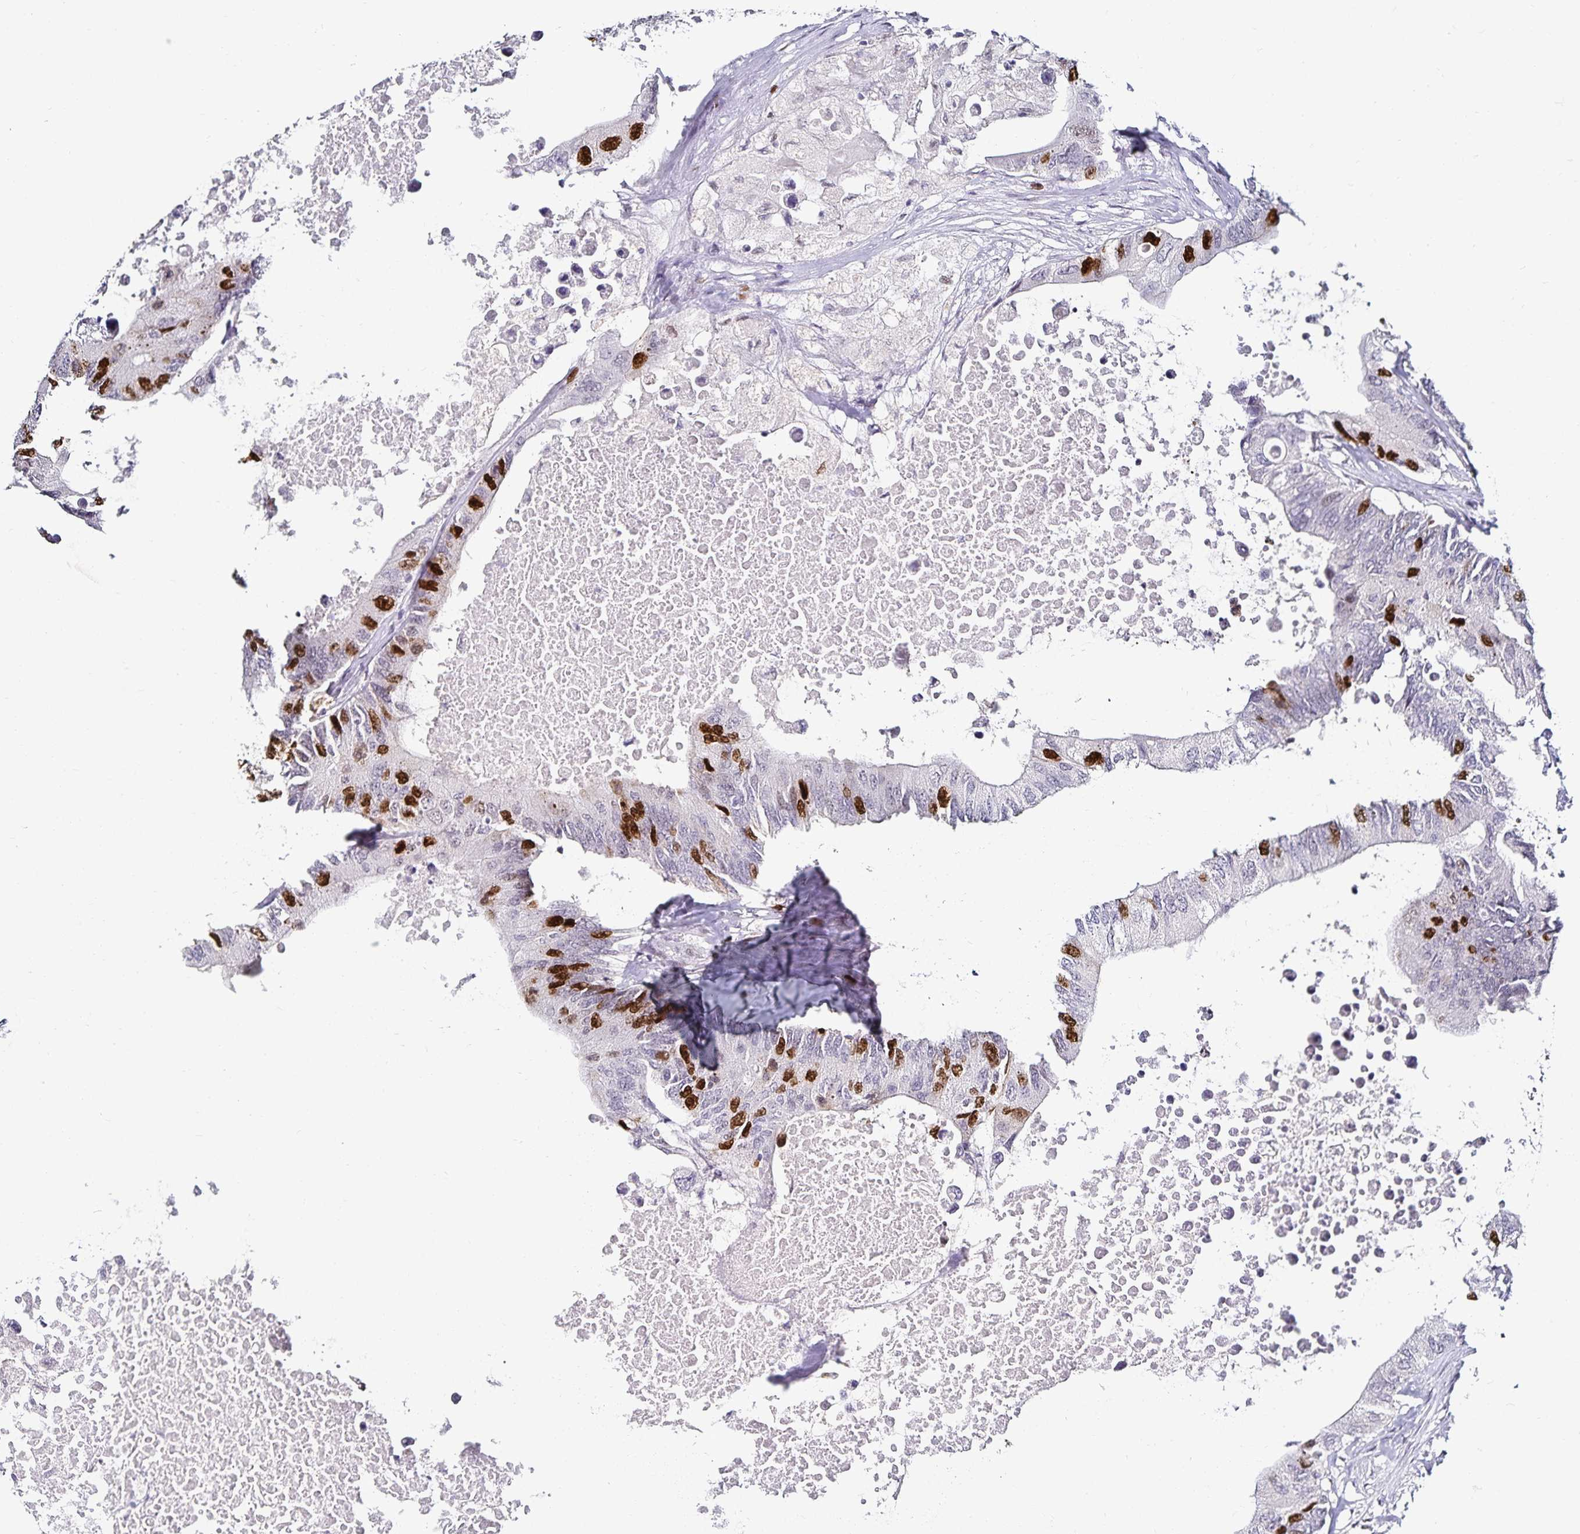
{"staining": {"intensity": "strong", "quantity": "<25%", "location": "nuclear"}, "tissue": "colorectal cancer", "cell_type": "Tumor cells", "image_type": "cancer", "snomed": [{"axis": "morphology", "description": "Adenocarcinoma, NOS"}, {"axis": "topography", "description": "Colon"}], "caption": "Human adenocarcinoma (colorectal) stained with a brown dye demonstrates strong nuclear positive staining in about <25% of tumor cells.", "gene": "ANLN", "patient": {"sex": "male", "age": 71}}